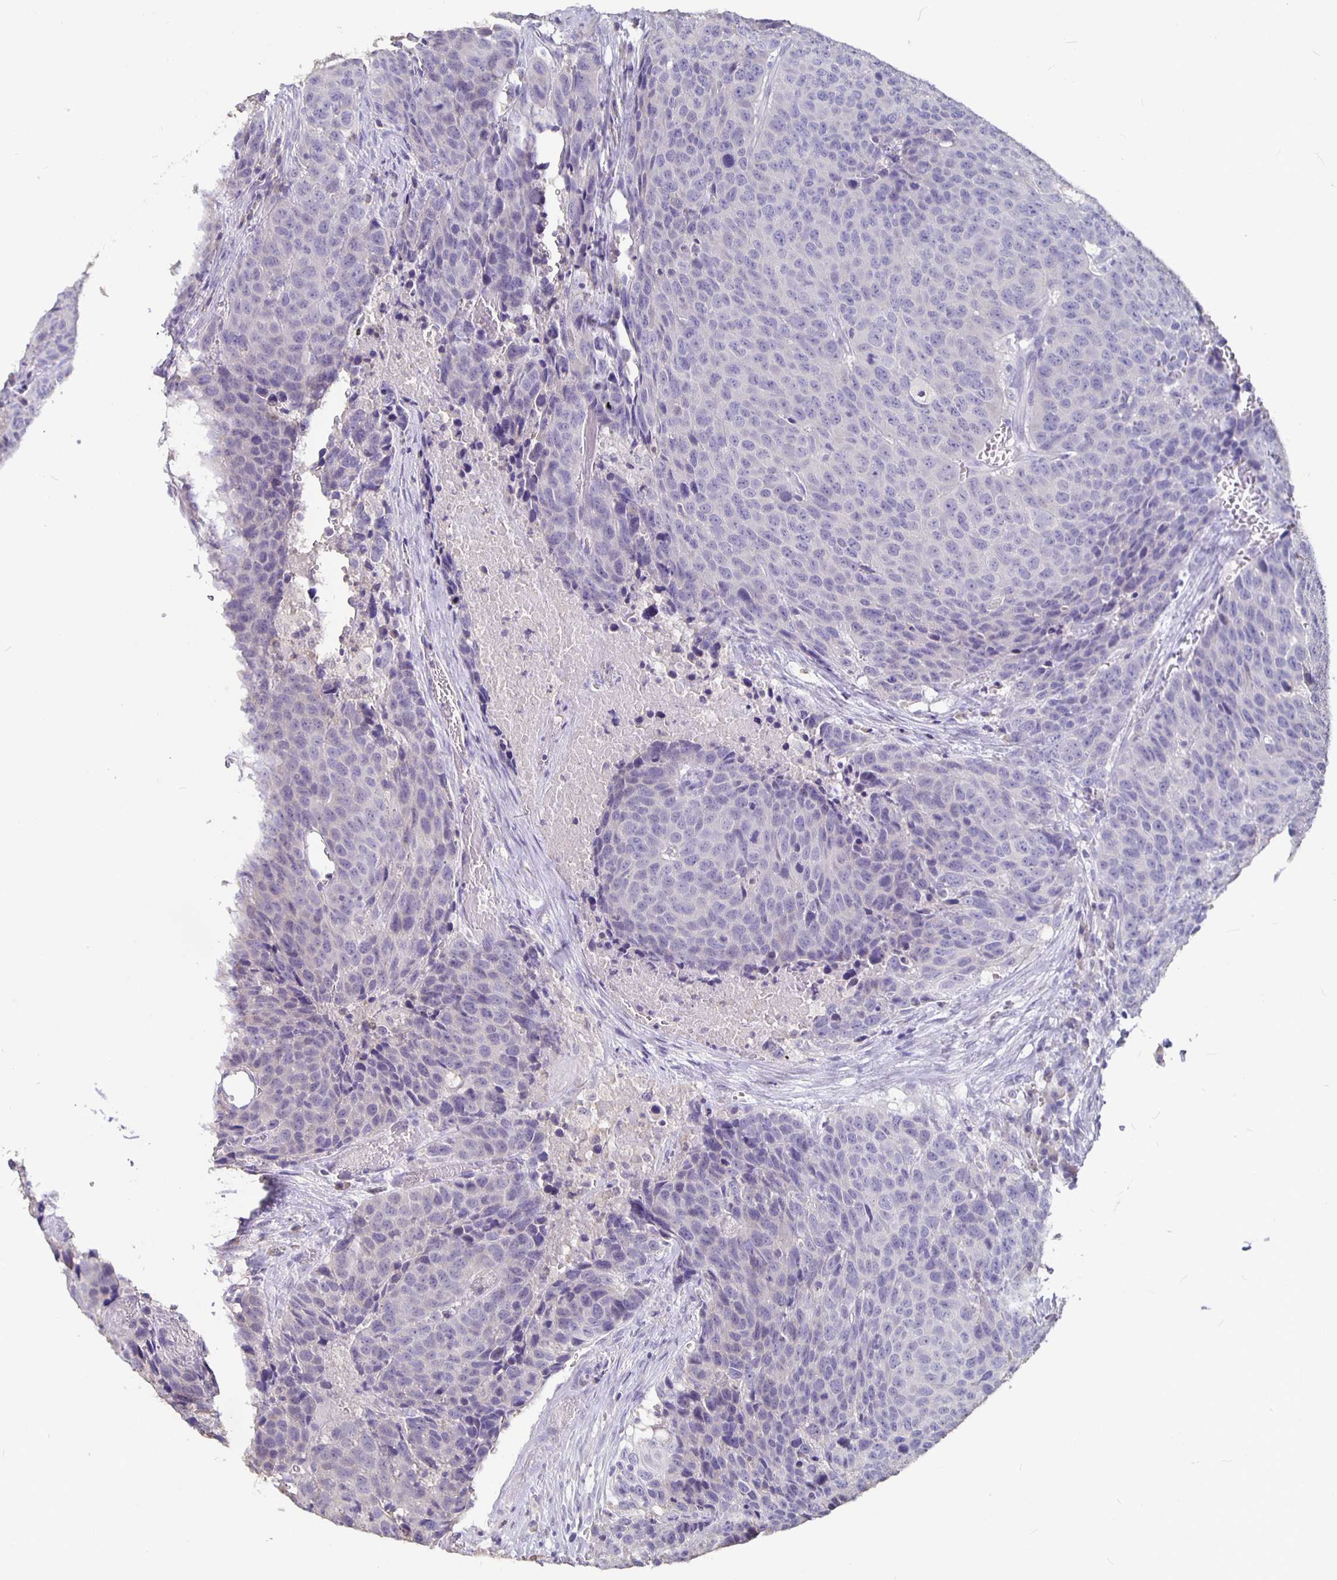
{"staining": {"intensity": "negative", "quantity": "none", "location": "none"}, "tissue": "head and neck cancer", "cell_type": "Tumor cells", "image_type": "cancer", "snomed": [{"axis": "morphology", "description": "Squamous cell carcinoma, NOS"}, {"axis": "topography", "description": "Head-Neck"}], "caption": "Head and neck cancer (squamous cell carcinoma) was stained to show a protein in brown. There is no significant staining in tumor cells. (DAB immunohistochemistry (IHC) with hematoxylin counter stain).", "gene": "GPX4", "patient": {"sex": "male", "age": 66}}